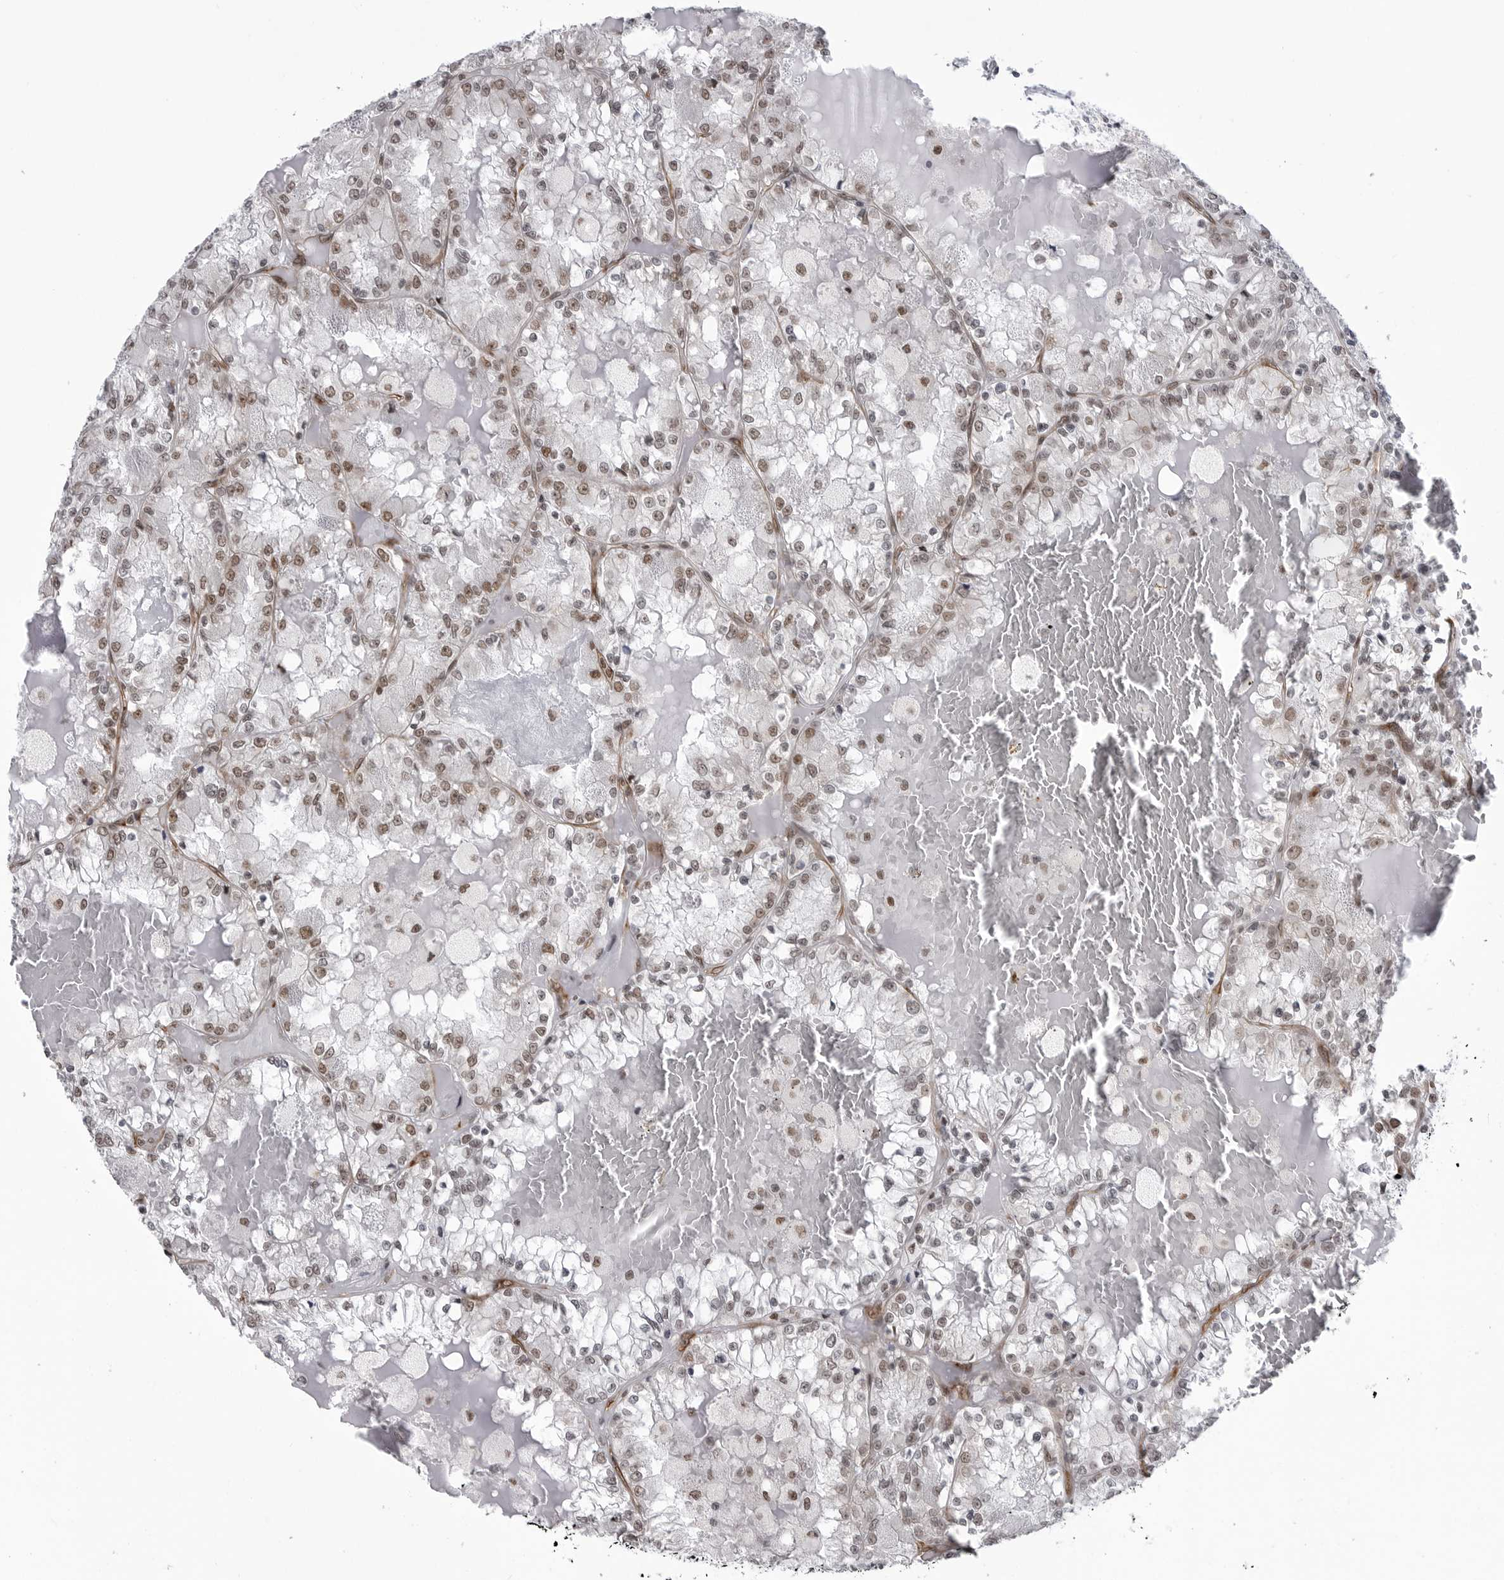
{"staining": {"intensity": "moderate", "quantity": ">75%", "location": "nuclear"}, "tissue": "renal cancer", "cell_type": "Tumor cells", "image_type": "cancer", "snomed": [{"axis": "morphology", "description": "Adenocarcinoma, NOS"}, {"axis": "topography", "description": "Kidney"}], "caption": "Moderate nuclear protein expression is present in about >75% of tumor cells in renal adenocarcinoma.", "gene": "RNF26", "patient": {"sex": "female", "age": 56}}